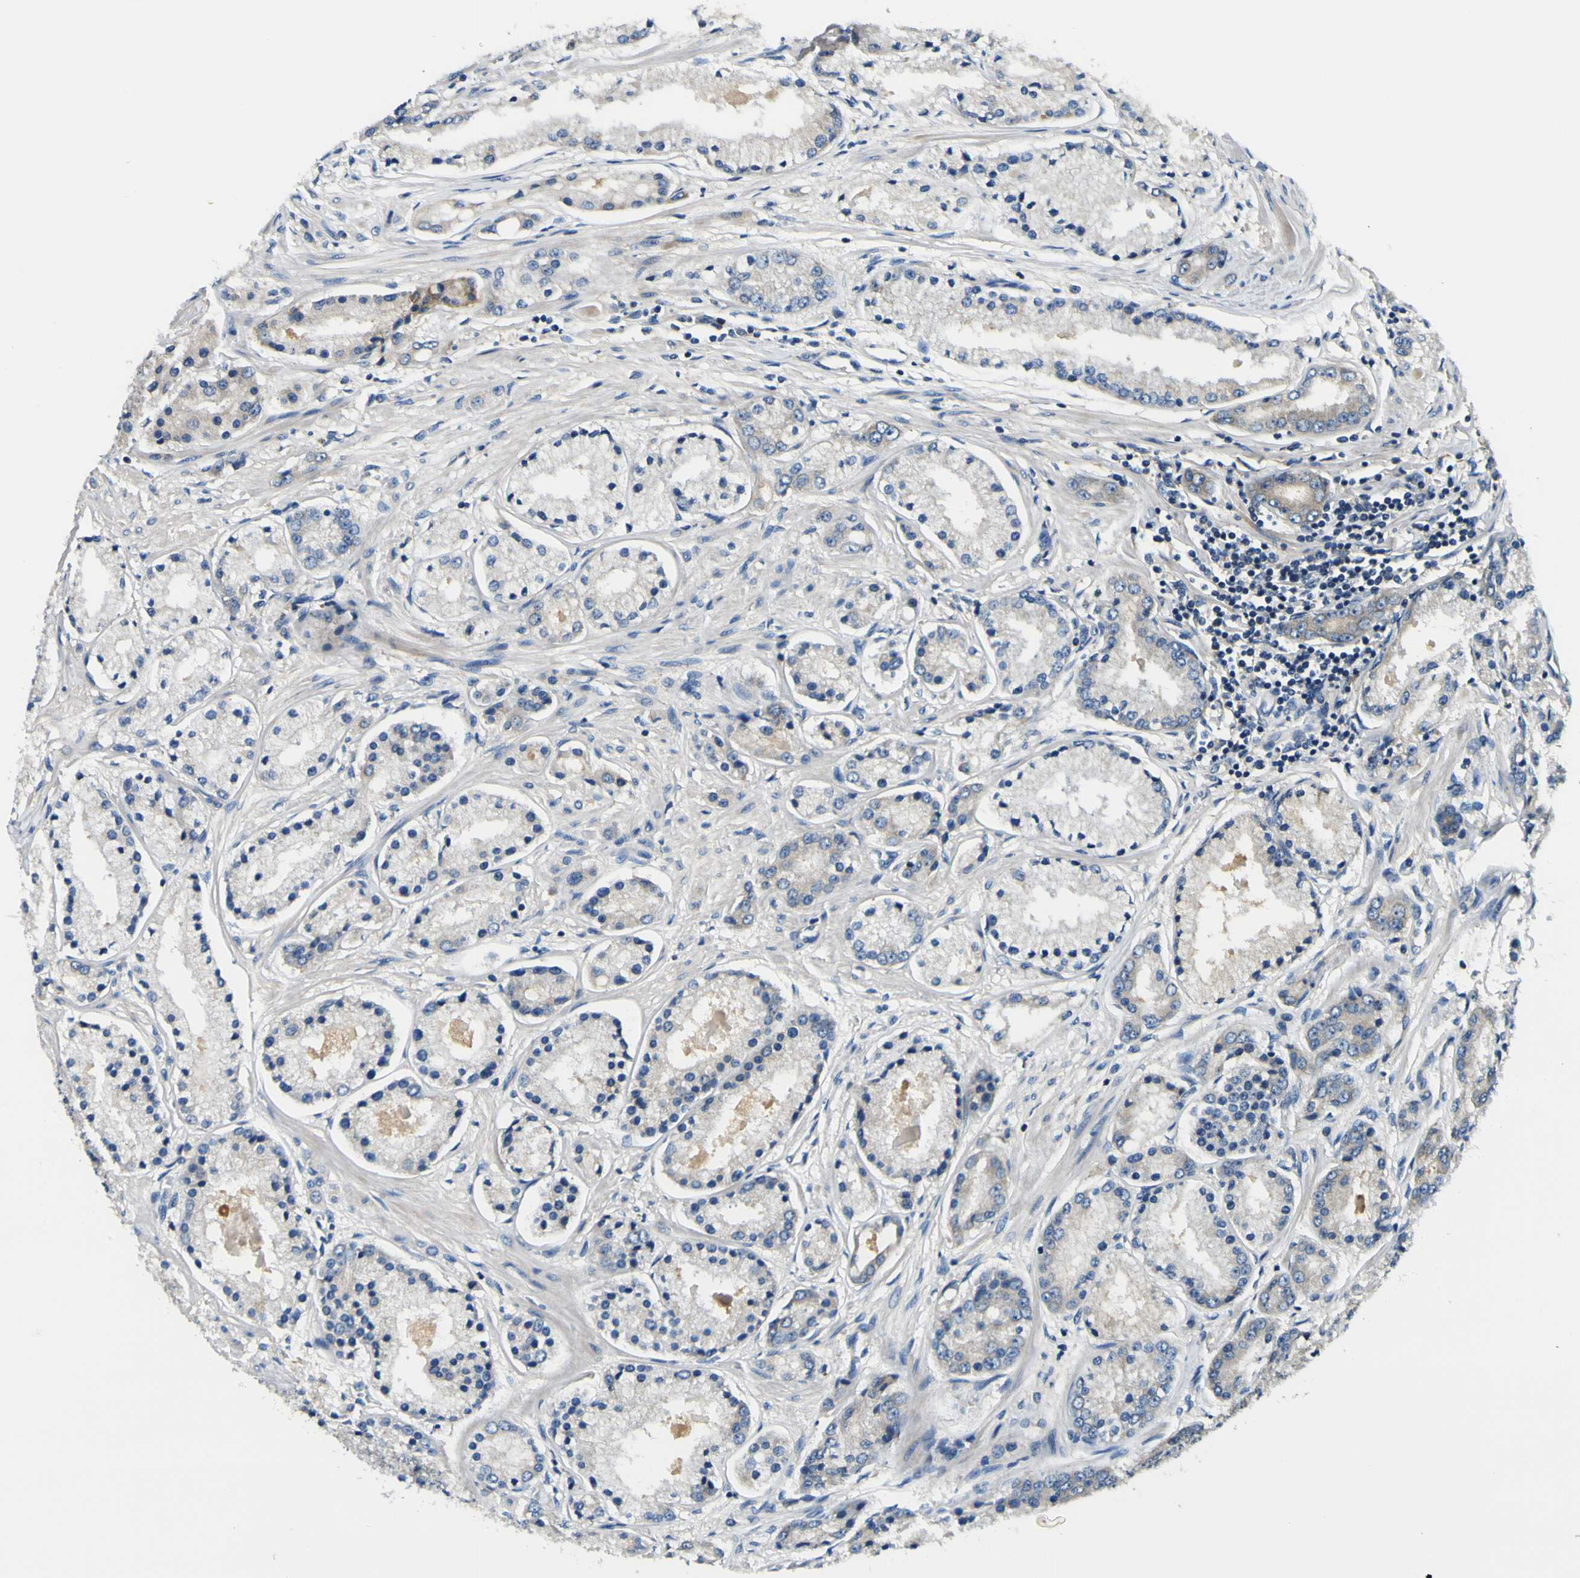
{"staining": {"intensity": "weak", "quantity": "<25%", "location": "cytoplasmic/membranous"}, "tissue": "prostate cancer", "cell_type": "Tumor cells", "image_type": "cancer", "snomed": [{"axis": "morphology", "description": "Adenocarcinoma, High grade"}, {"axis": "topography", "description": "Prostate"}], "caption": "The histopathology image reveals no staining of tumor cells in high-grade adenocarcinoma (prostate).", "gene": "CLSTN1", "patient": {"sex": "male", "age": 59}}